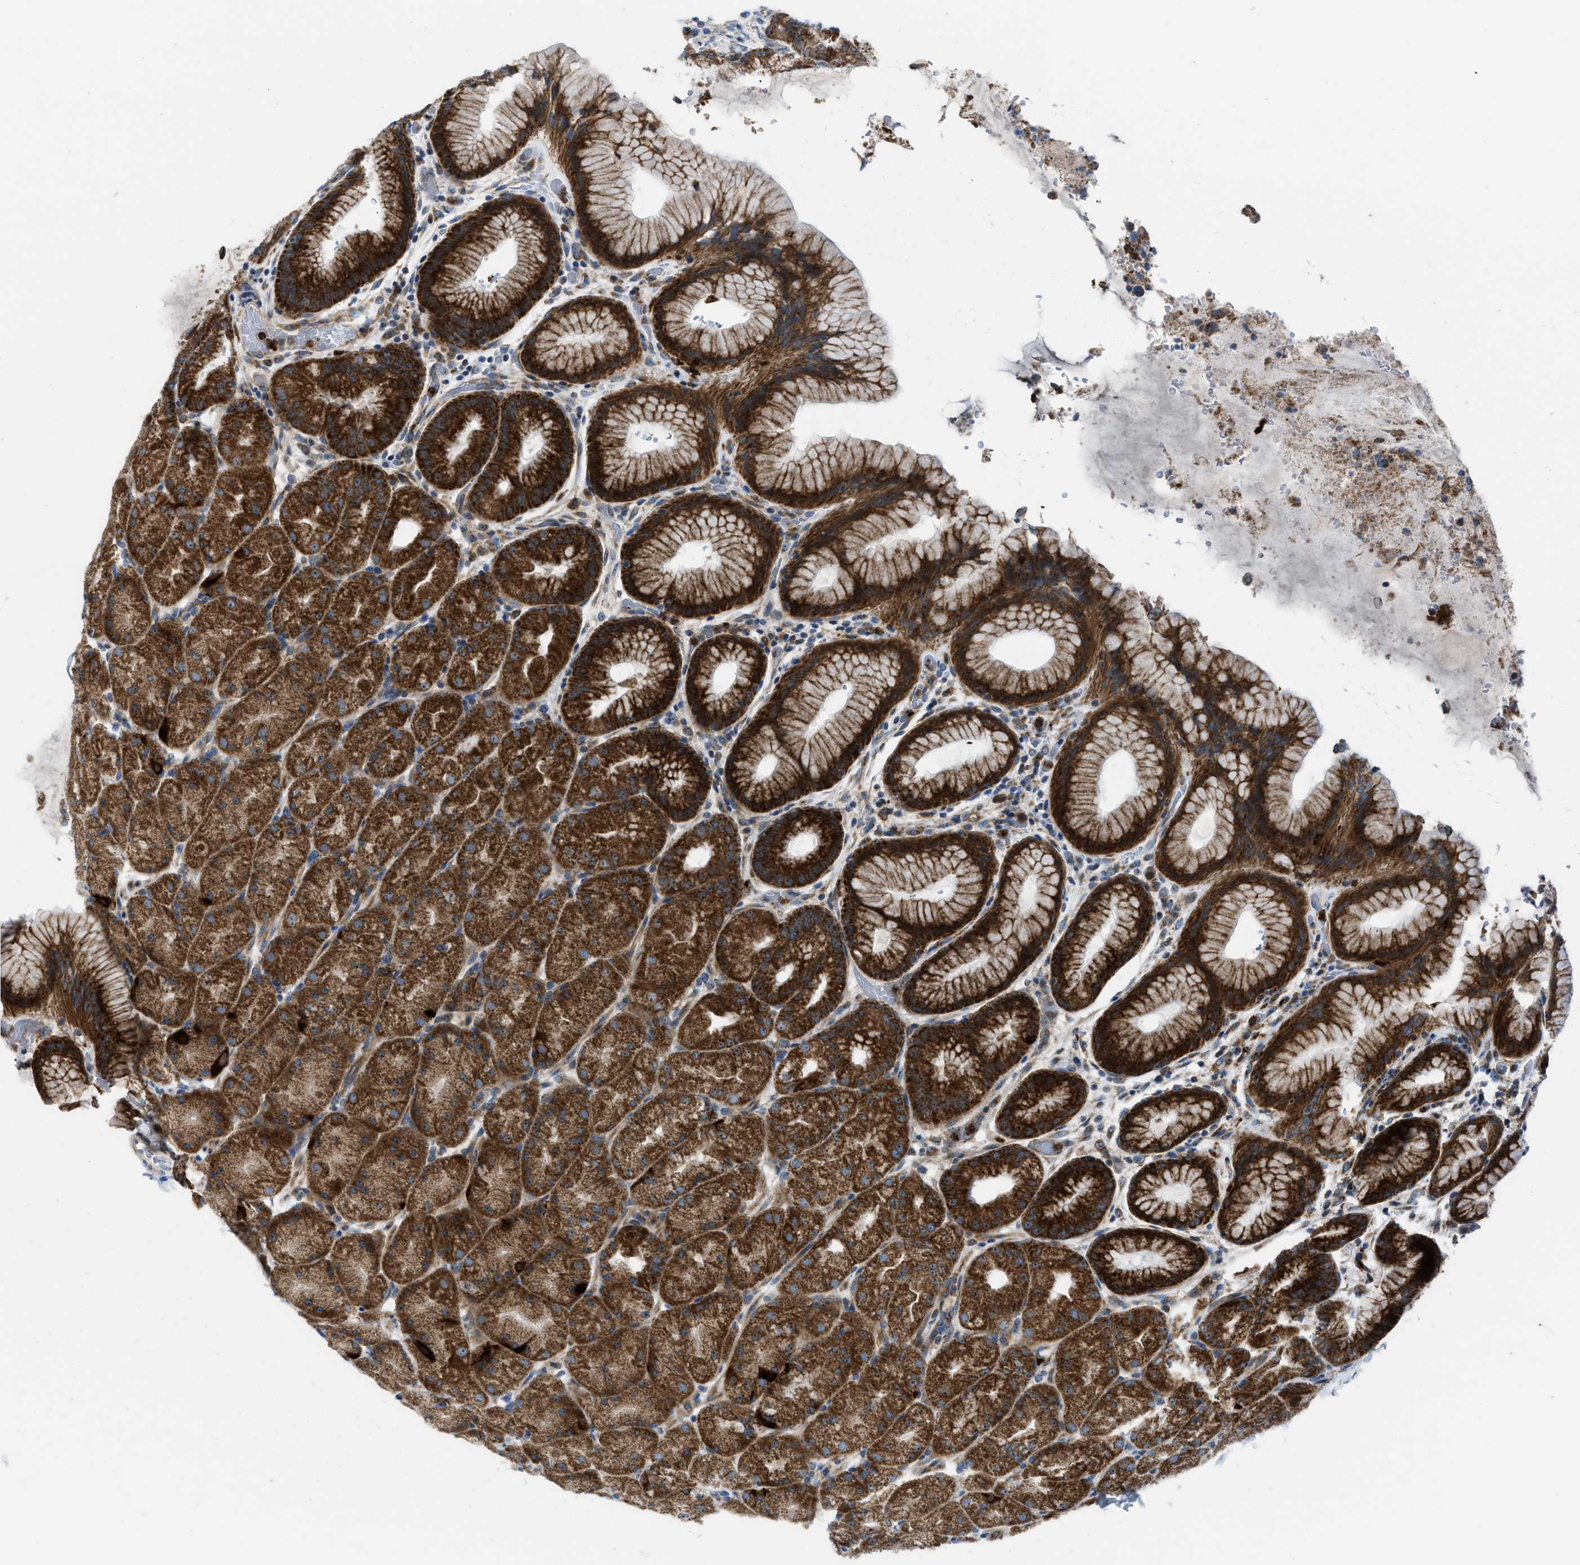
{"staining": {"intensity": "strong", "quantity": ">75%", "location": "cytoplasmic/membranous"}, "tissue": "stomach", "cell_type": "Glandular cells", "image_type": "normal", "snomed": [{"axis": "morphology", "description": "Normal tissue, NOS"}, {"axis": "topography", "description": "Stomach, upper"}, {"axis": "topography", "description": "Stomach"}], "caption": "A brown stain shows strong cytoplasmic/membranous expression of a protein in glandular cells of normal stomach.", "gene": "TPH1", "patient": {"sex": "male", "age": 48}}